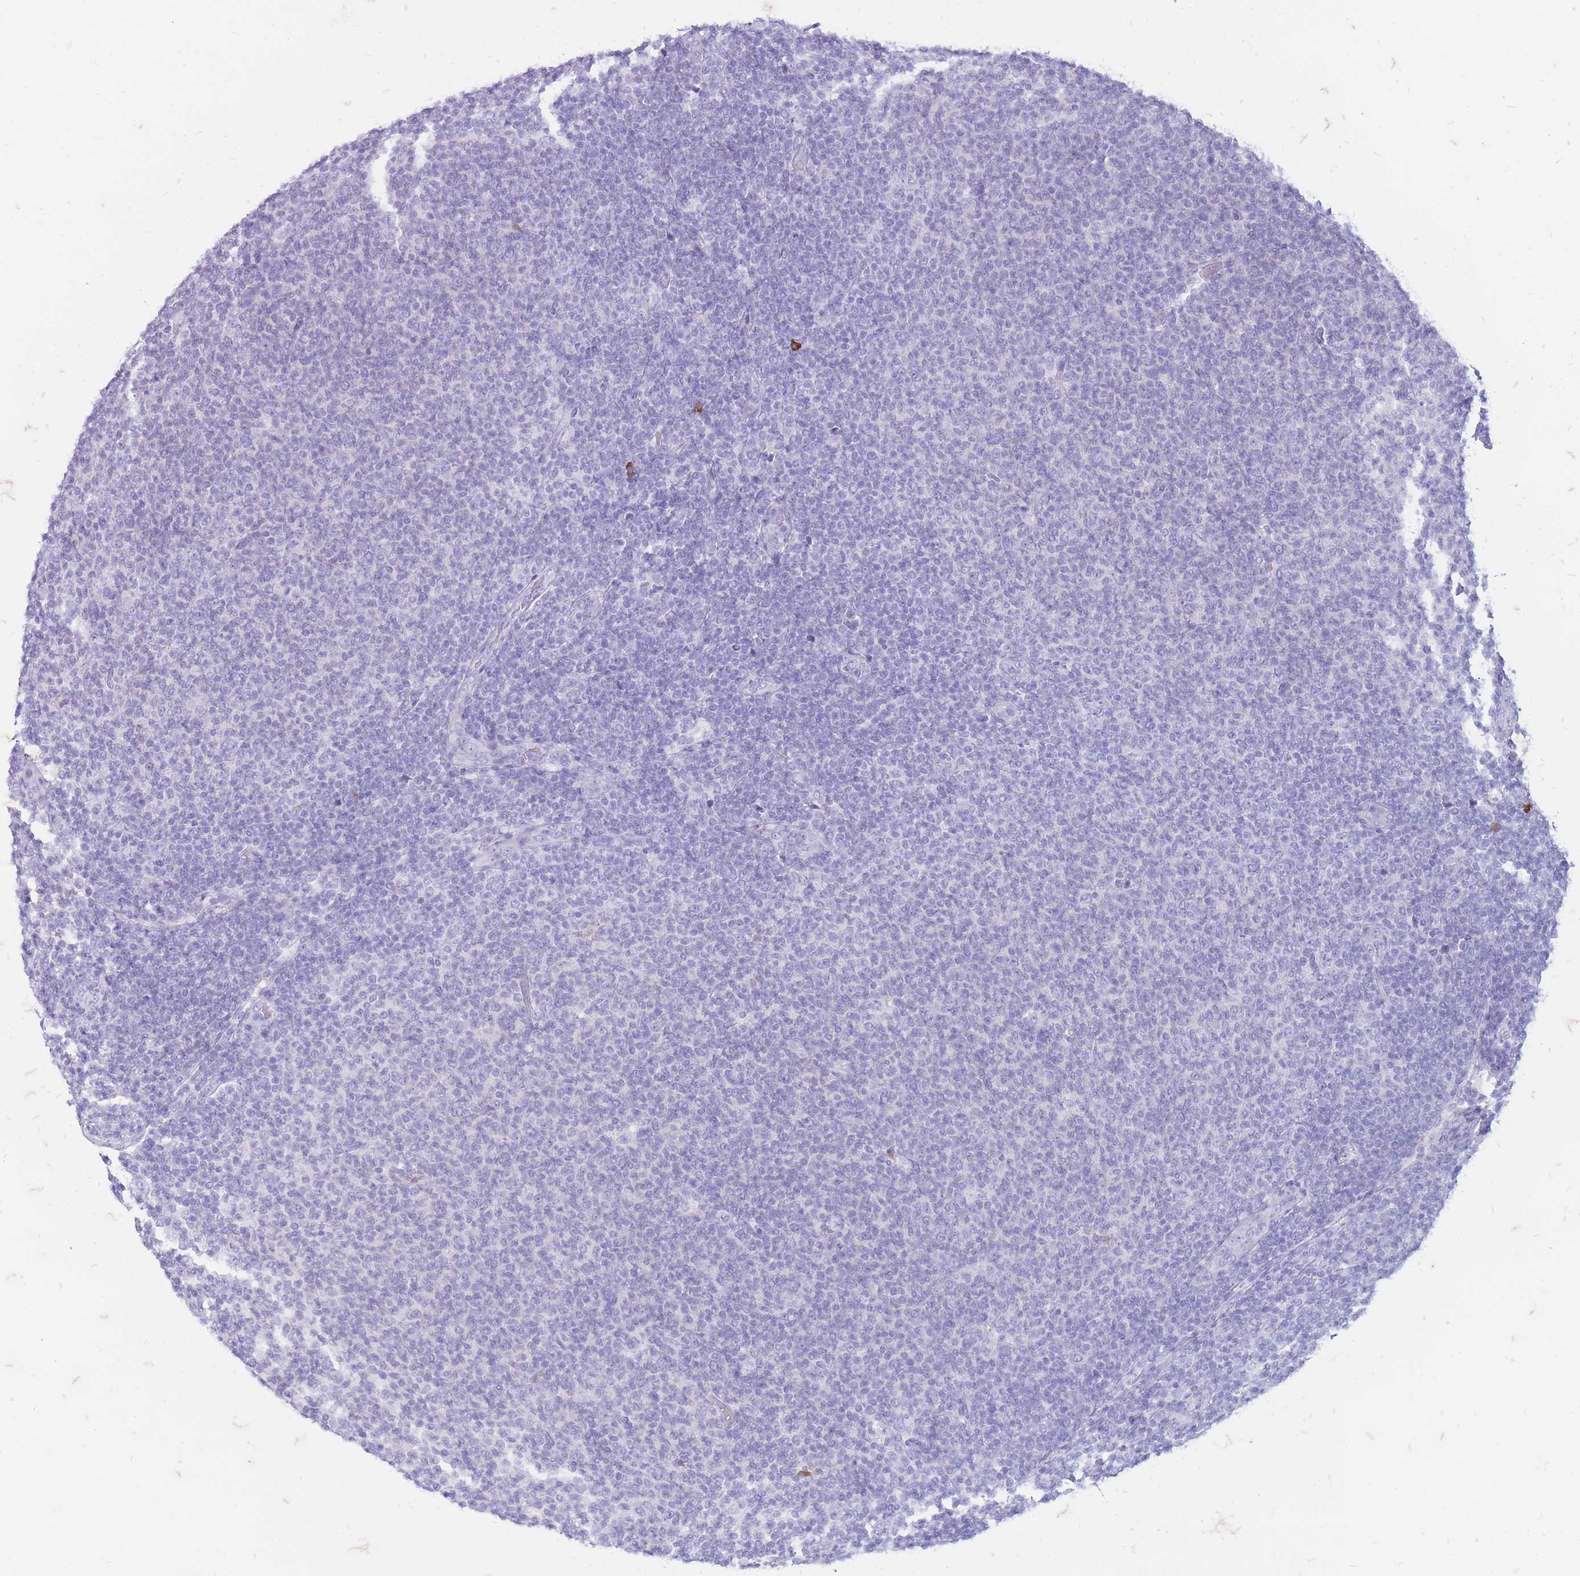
{"staining": {"intensity": "negative", "quantity": "none", "location": "none"}, "tissue": "lymphoma", "cell_type": "Tumor cells", "image_type": "cancer", "snomed": [{"axis": "morphology", "description": "Malignant lymphoma, non-Hodgkin's type, Low grade"}, {"axis": "topography", "description": "Lymph node"}], "caption": "A high-resolution image shows IHC staining of lymphoma, which displays no significant positivity in tumor cells.", "gene": "ZFP37", "patient": {"sex": "male", "age": 66}}